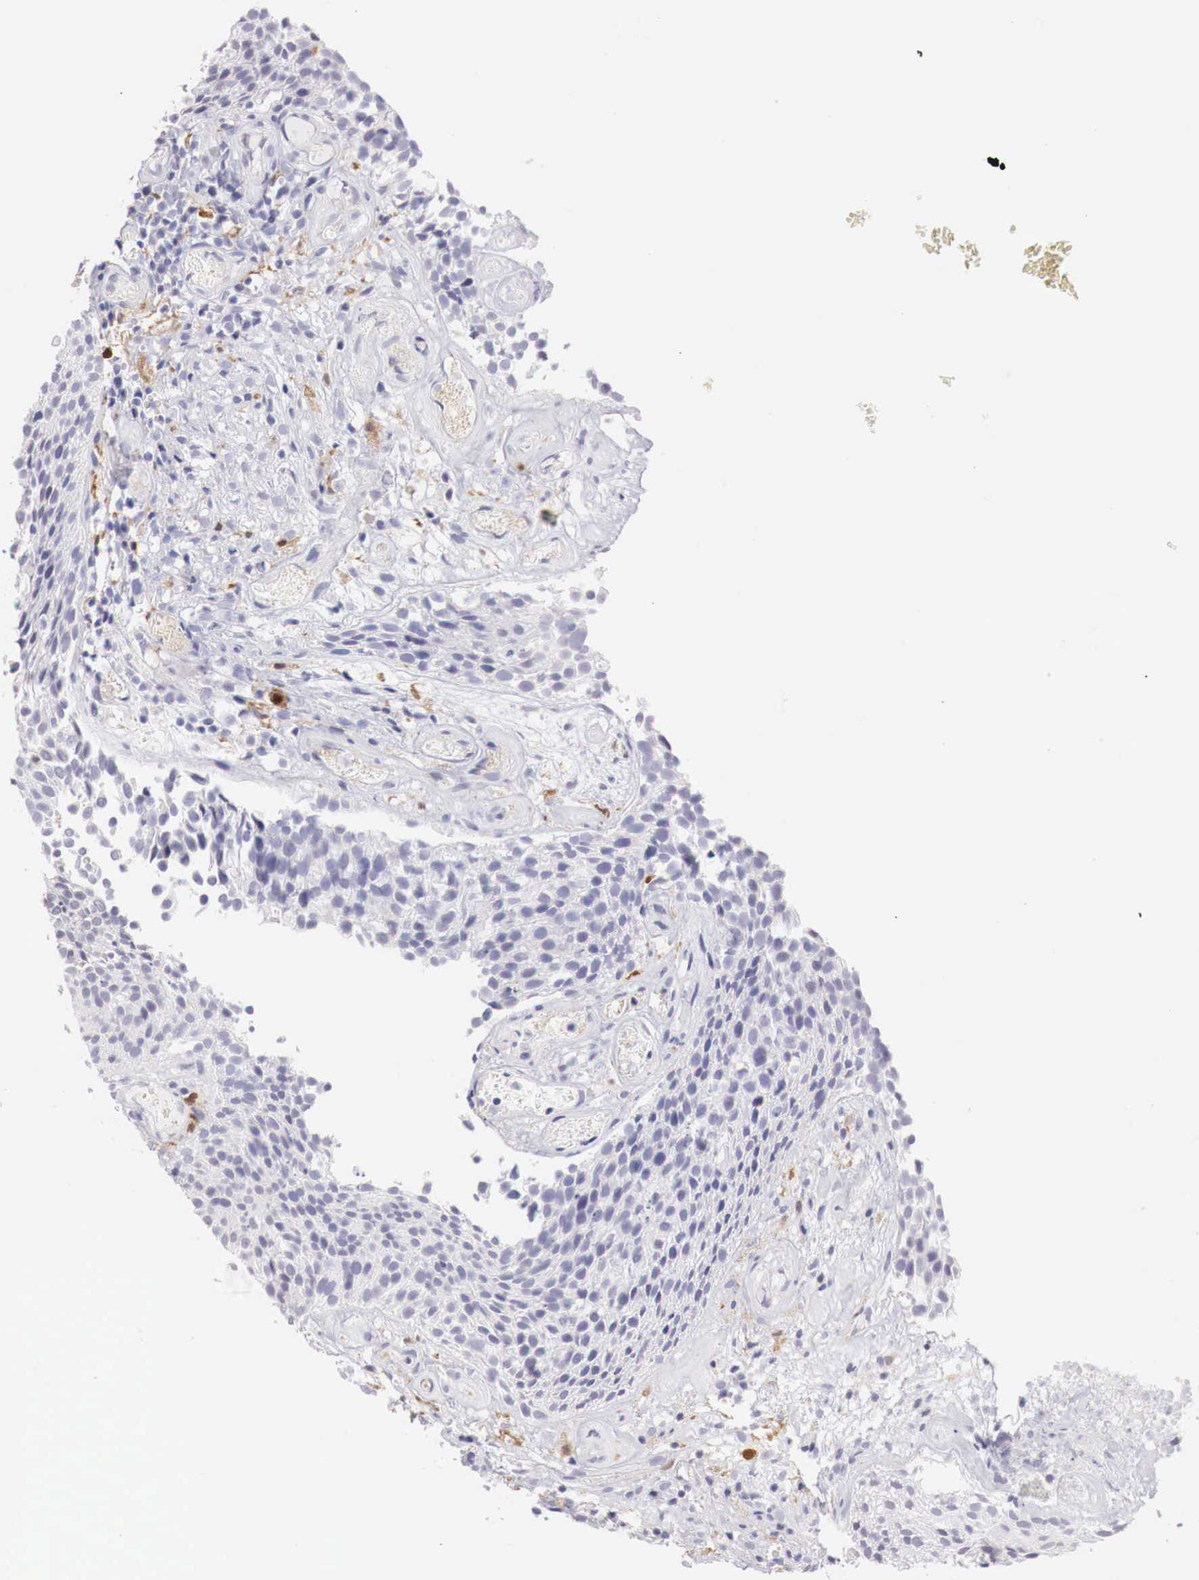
{"staining": {"intensity": "negative", "quantity": "none", "location": "none"}, "tissue": "urothelial cancer", "cell_type": "Tumor cells", "image_type": "cancer", "snomed": [{"axis": "morphology", "description": "Urothelial carcinoma, Low grade"}, {"axis": "topography", "description": "Urinary bladder"}], "caption": "A high-resolution histopathology image shows immunohistochemistry (IHC) staining of urothelial carcinoma (low-grade), which shows no significant staining in tumor cells. Brightfield microscopy of IHC stained with DAB (3,3'-diaminobenzidine) (brown) and hematoxylin (blue), captured at high magnification.", "gene": "RENBP", "patient": {"sex": "male", "age": 85}}